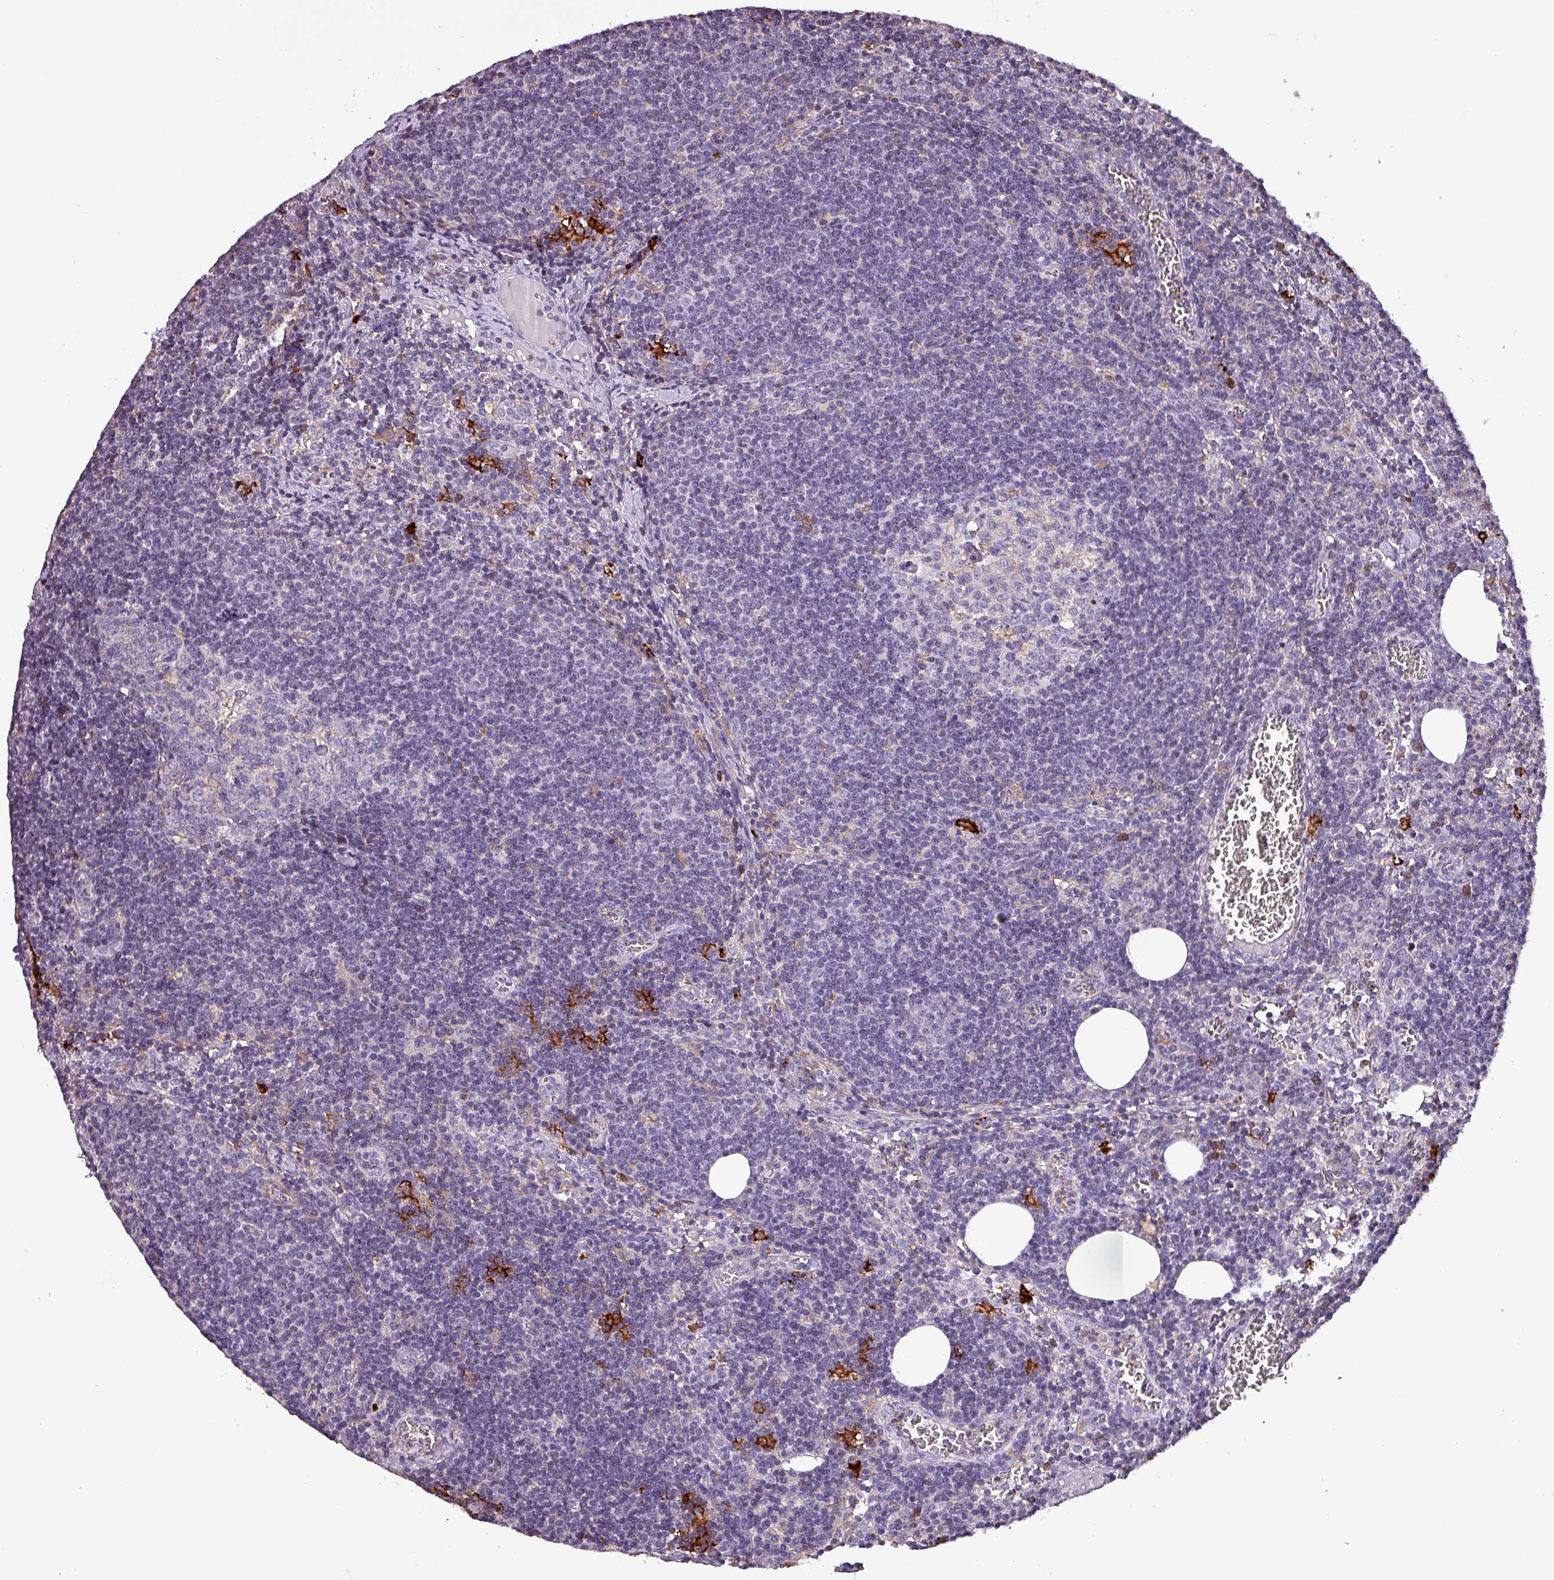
{"staining": {"intensity": "negative", "quantity": "none", "location": "none"}, "tissue": "lymph node", "cell_type": "Germinal center cells", "image_type": "normal", "snomed": [{"axis": "morphology", "description": "Normal tissue, NOS"}, {"axis": "topography", "description": "Lymph node"}], "caption": "IHC of unremarkable lymph node displays no positivity in germinal center cells.", "gene": "SCIN", "patient": {"sex": "female", "age": 27}}